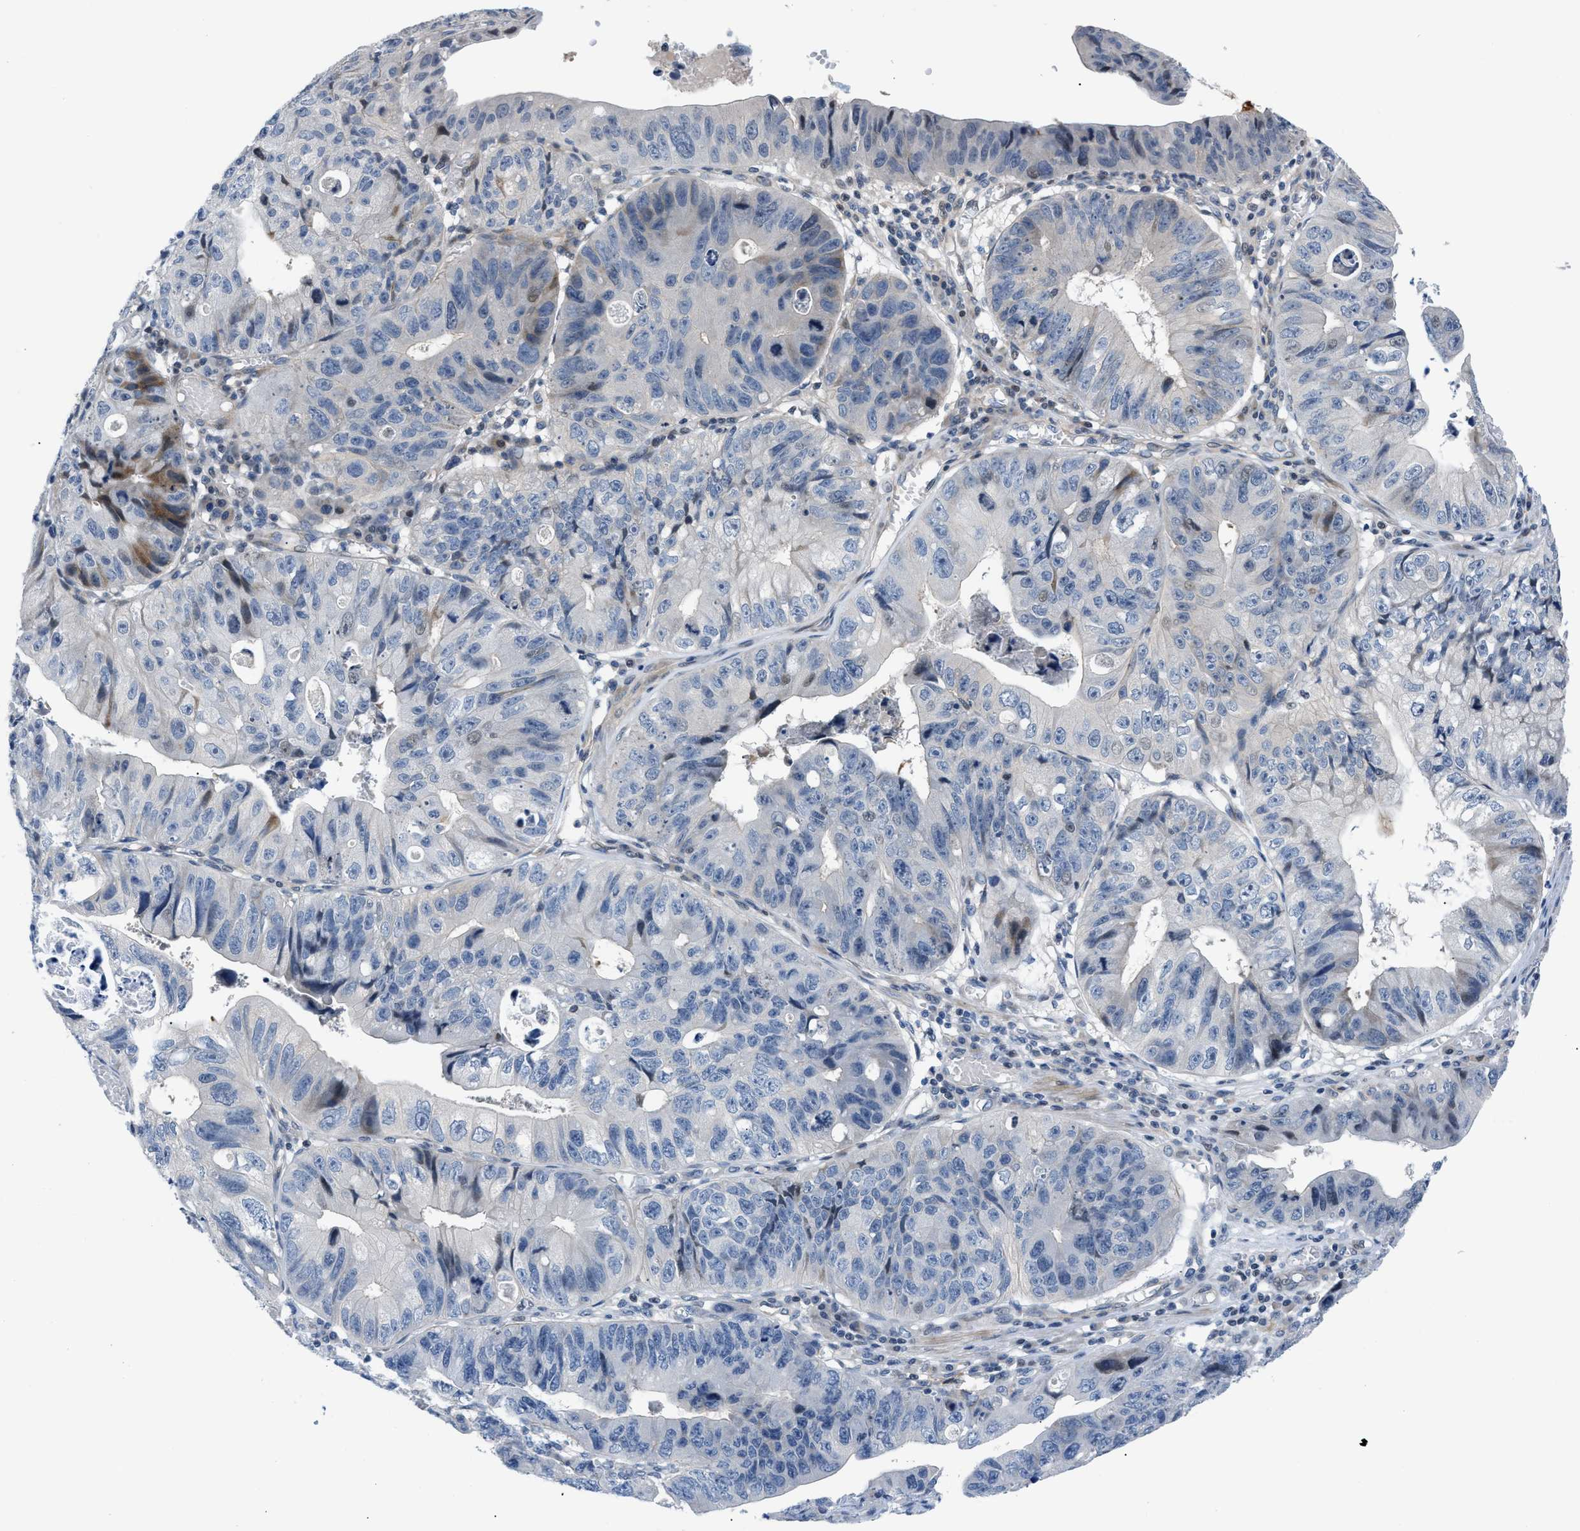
{"staining": {"intensity": "negative", "quantity": "none", "location": "none"}, "tissue": "stomach cancer", "cell_type": "Tumor cells", "image_type": "cancer", "snomed": [{"axis": "morphology", "description": "Adenocarcinoma, NOS"}, {"axis": "topography", "description": "Stomach"}], "caption": "High magnification brightfield microscopy of stomach adenocarcinoma stained with DAB (brown) and counterstained with hematoxylin (blue): tumor cells show no significant expression.", "gene": "FDCSP", "patient": {"sex": "male", "age": 59}}